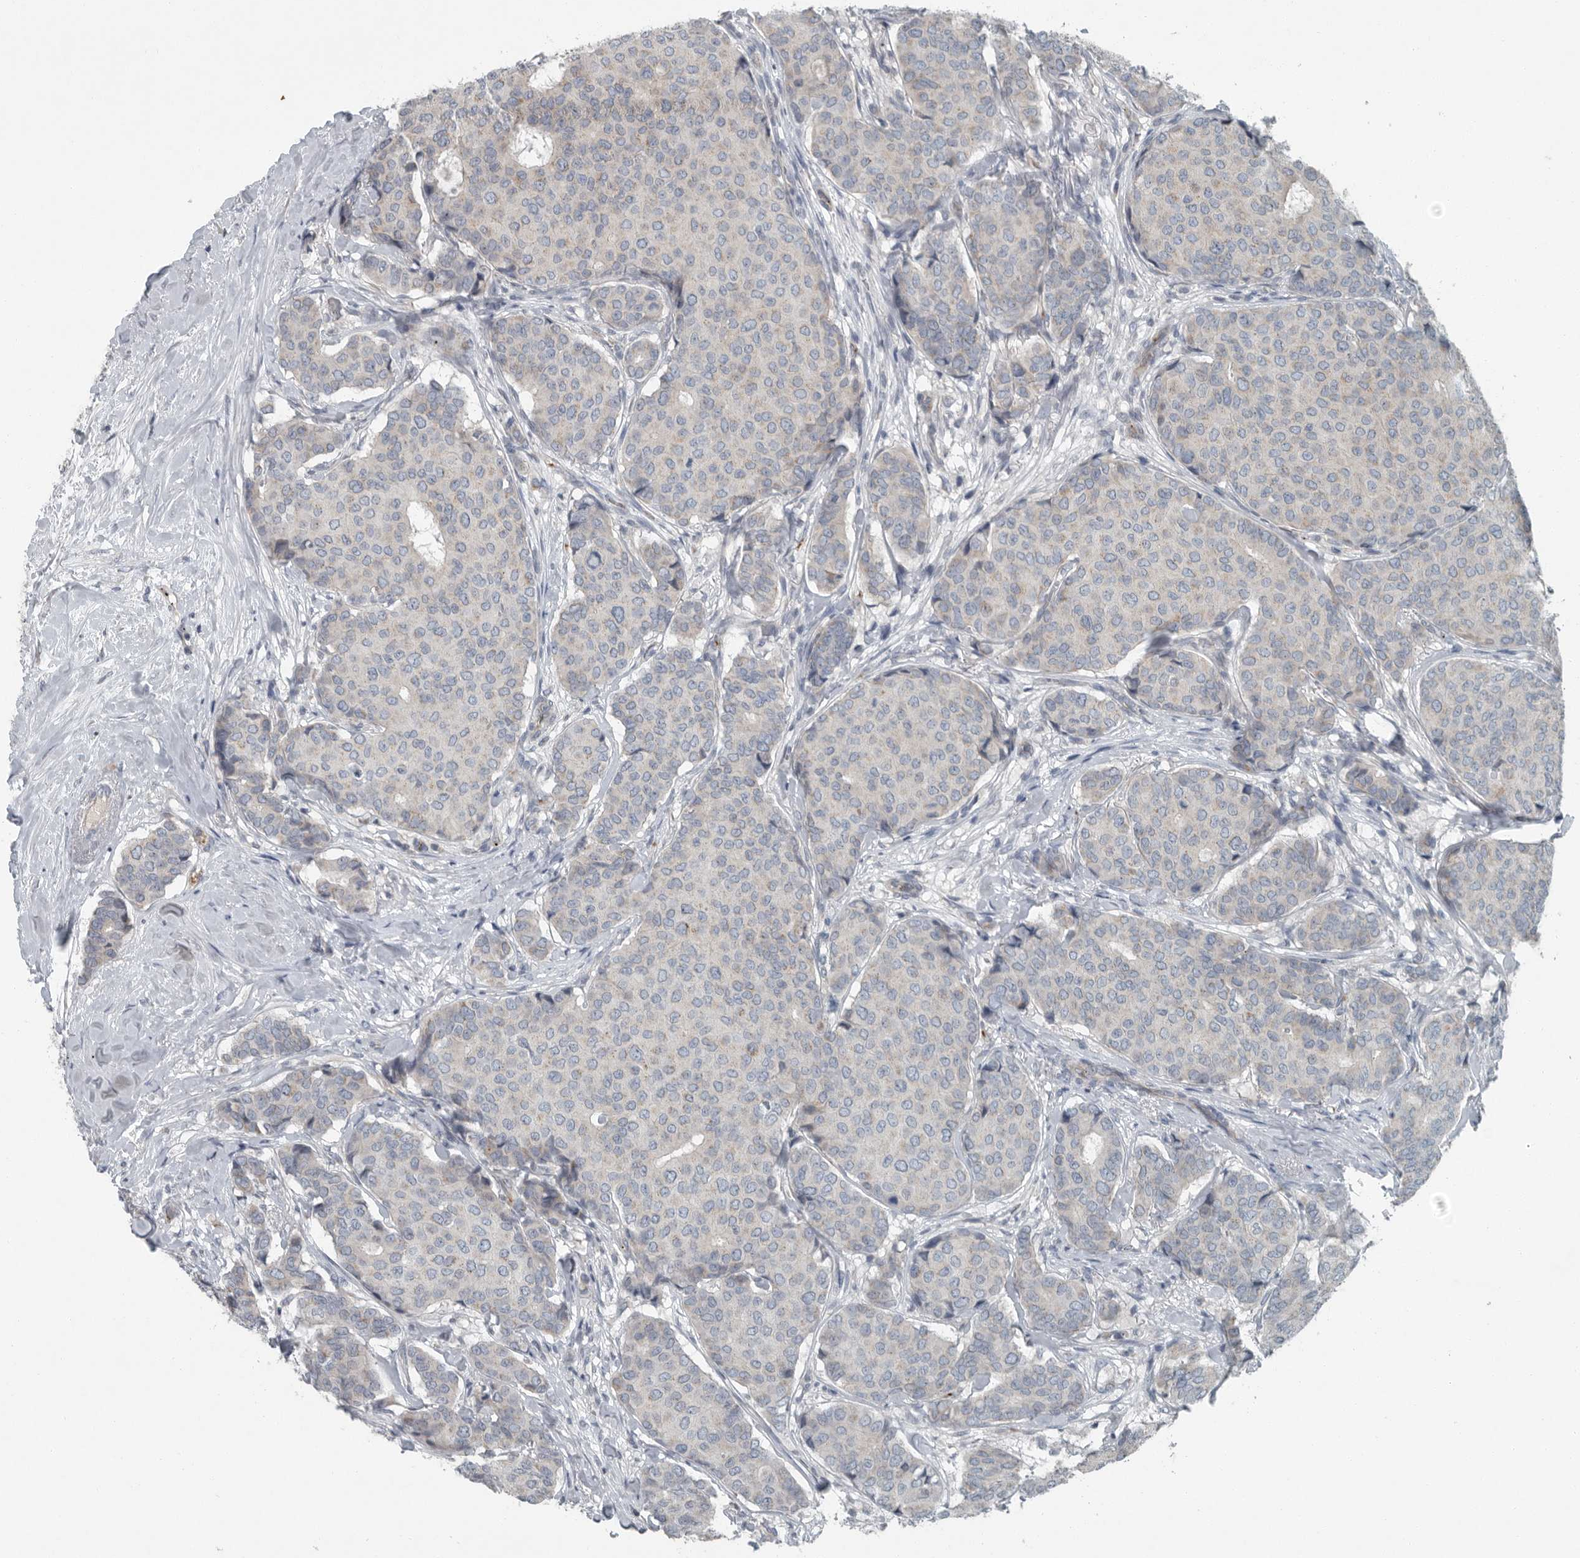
{"staining": {"intensity": "negative", "quantity": "none", "location": "none"}, "tissue": "breast cancer", "cell_type": "Tumor cells", "image_type": "cancer", "snomed": [{"axis": "morphology", "description": "Duct carcinoma"}, {"axis": "topography", "description": "Breast"}], "caption": "Tumor cells are negative for protein expression in human breast cancer.", "gene": "MPP3", "patient": {"sex": "female", "age": 75}}